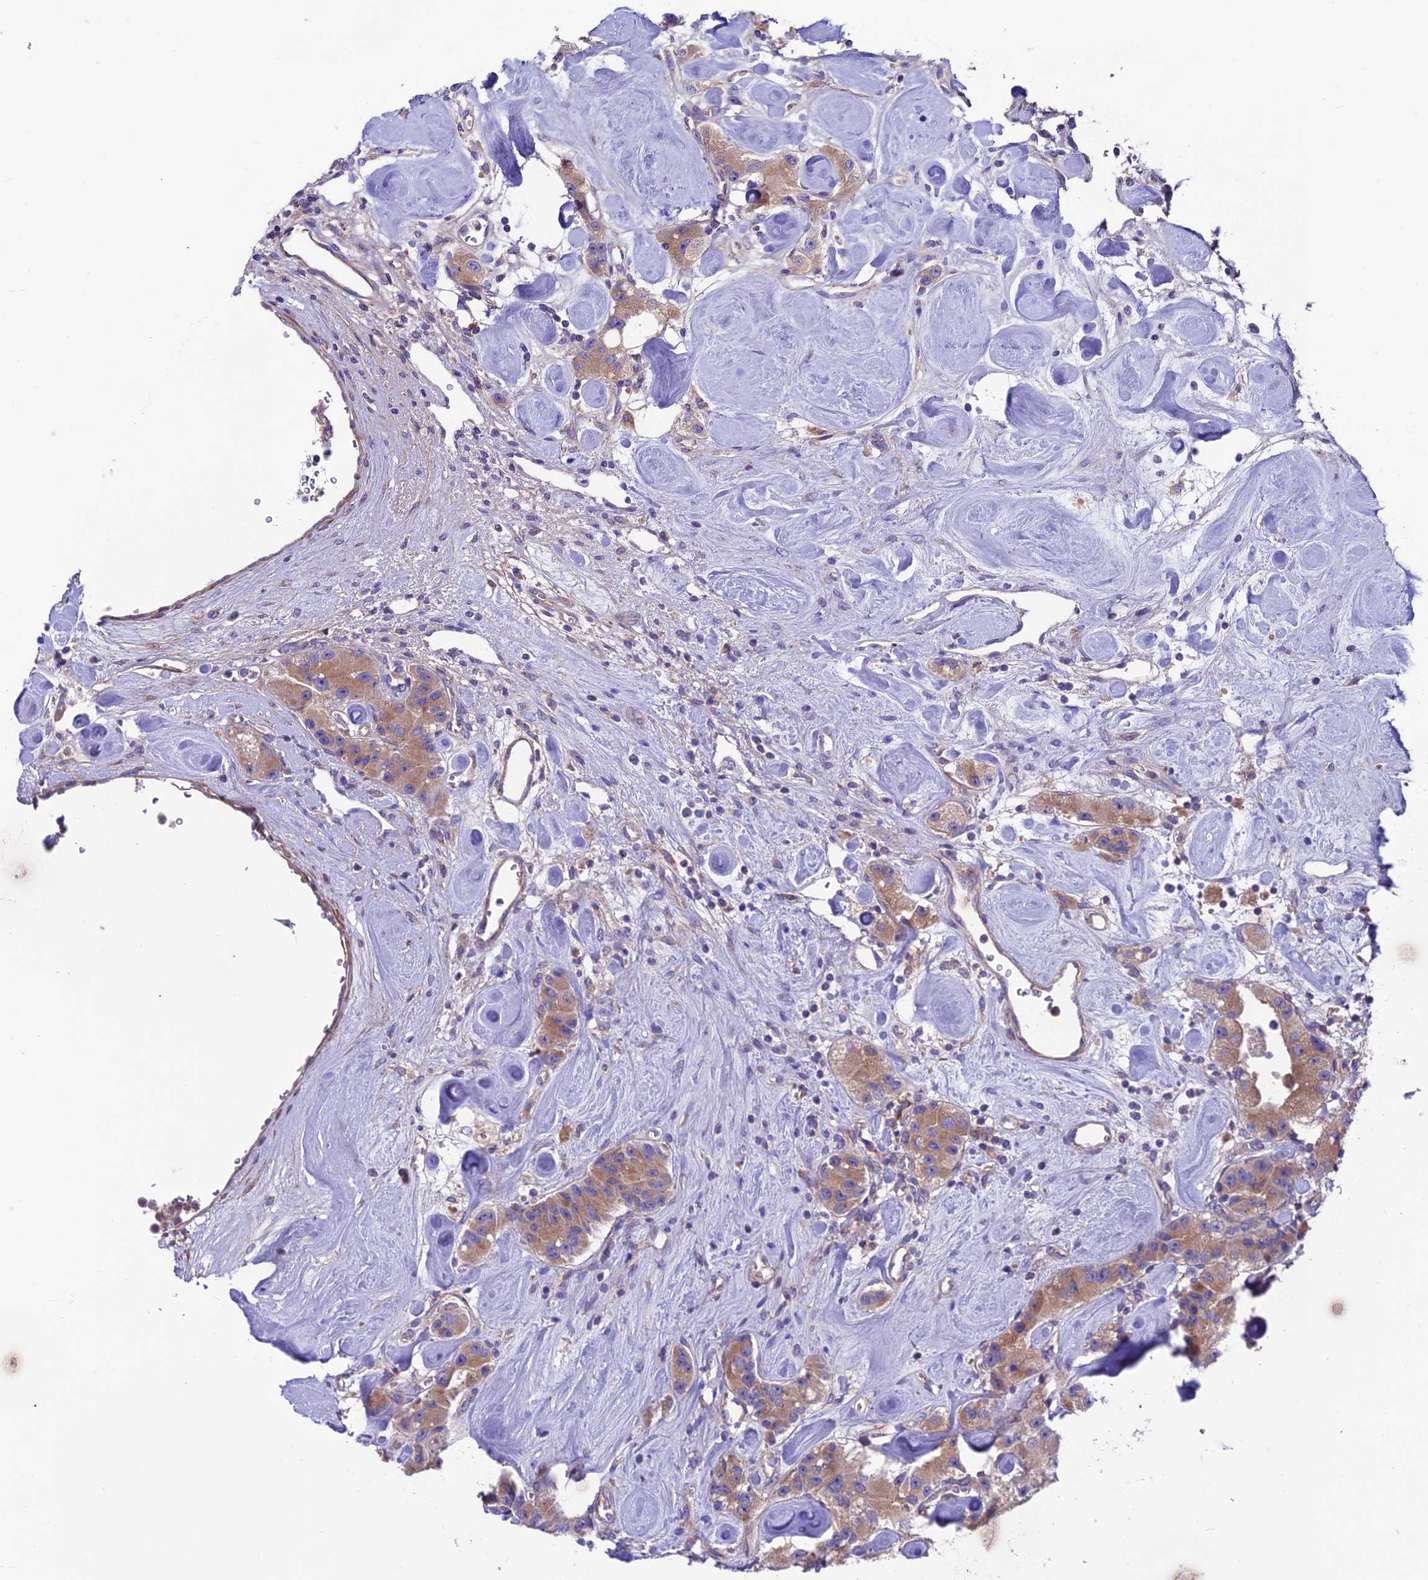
{"staining": {"intensity": "moderate", "quantity": ">75%", "location": "cytoplasmic/membranous"}, "tissue": "carcinoid", "cell_type": "Tumor cells", "image_type": "cancer", "snomed": [{"axis": "morphology", "description": "Carcinoid, malignant, NOS"}, {"axis": "topography", "description": "Pancreas"}], "caption": "Tumor cells exhibit moderate cytoplasmic/membranous positivity in approximately >75% of cells in carcinoid (malignant). (IHC, brightfield microscopy, high magnification).", "gene": "VPS16", "patient": {"sex": "male", "age": 41}}